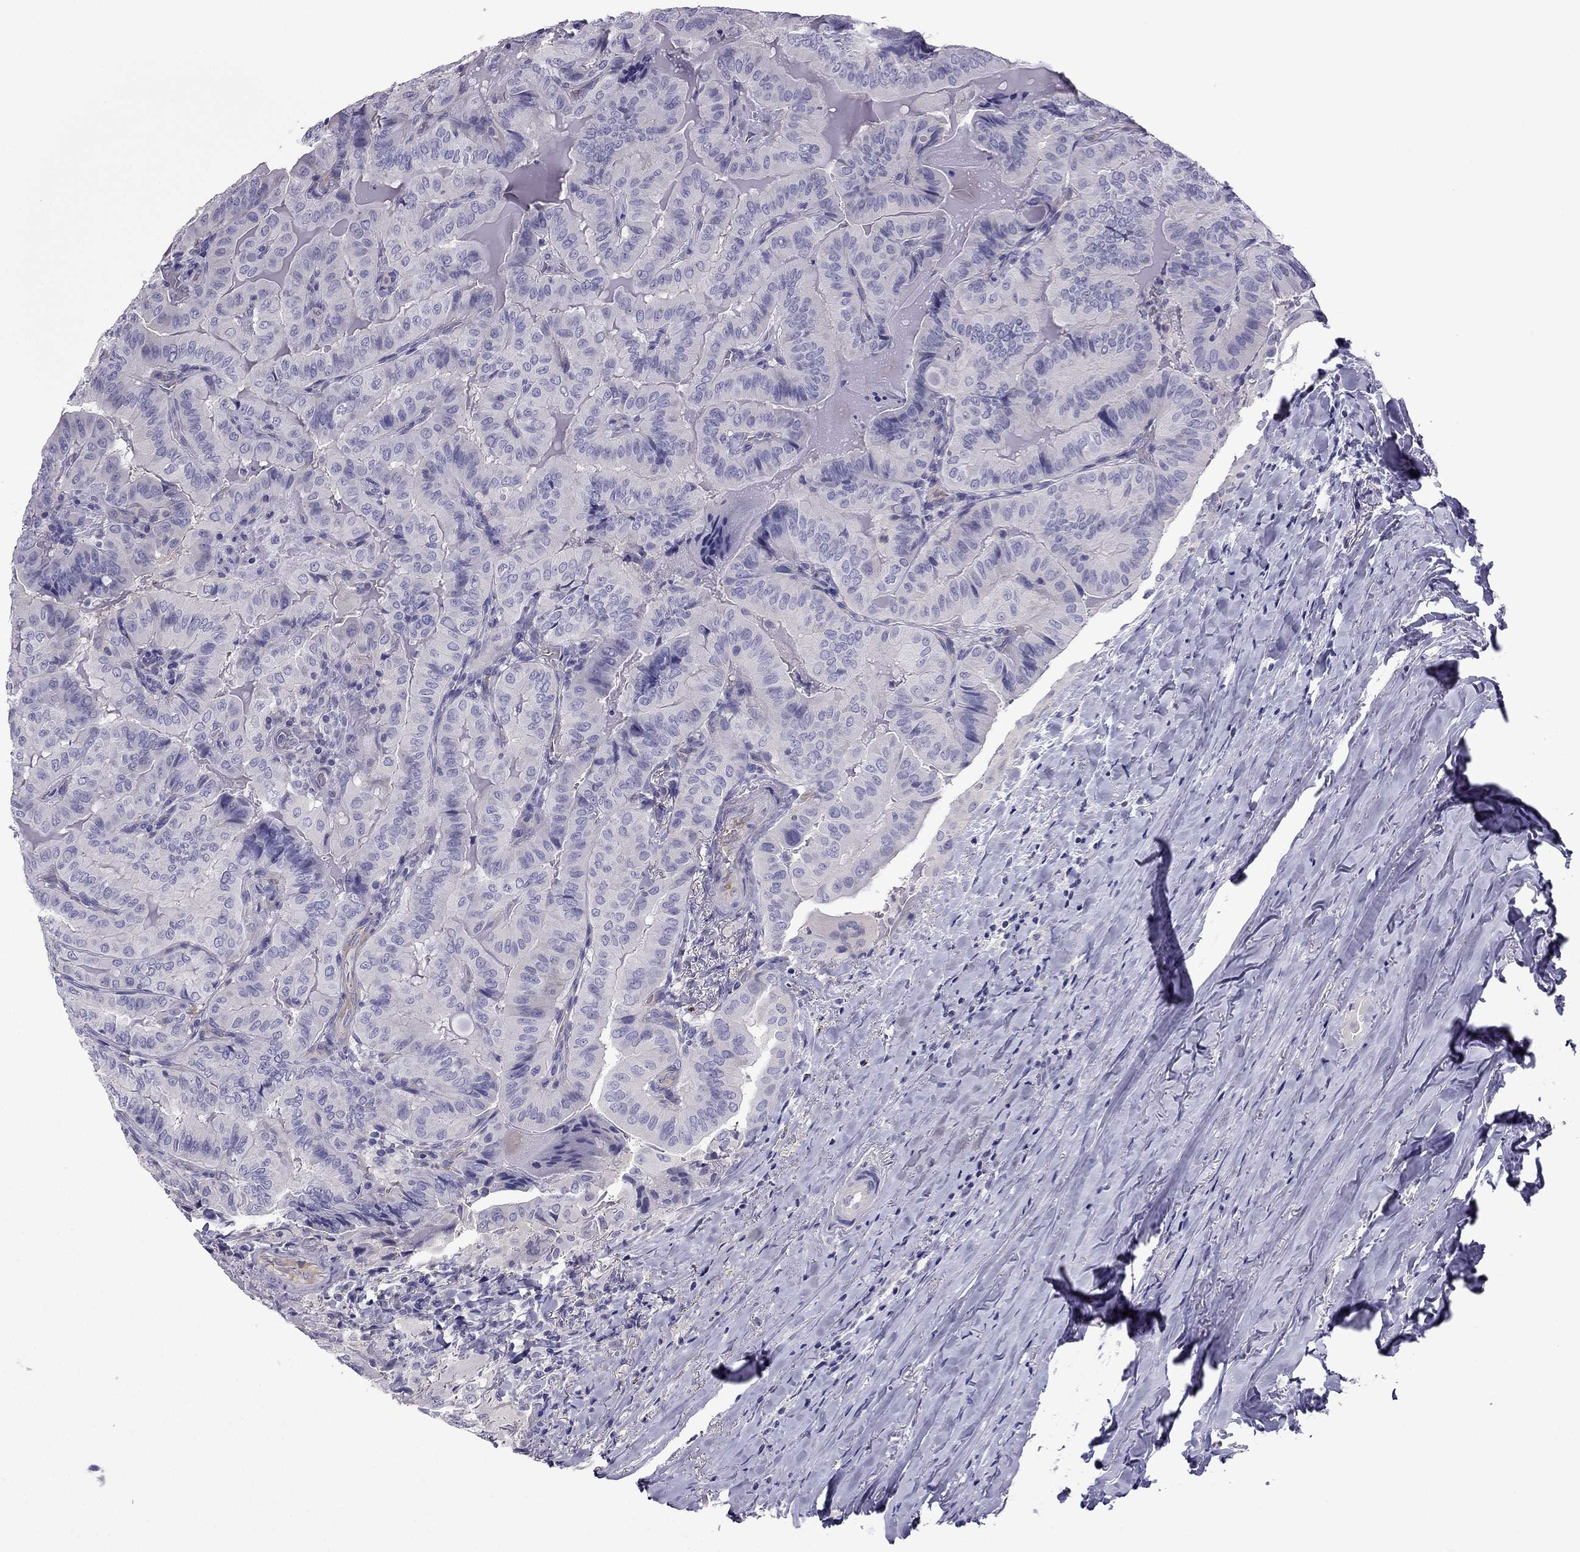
{"staining": {"intensity": "negative", "quantity": "none", "location": "none"}, "tissue": "thyroid cancer", "cell_type": "Tumor cells", "image_type": "cancer", "snomed": [{"axis": "morphology", "description": "Papillary adenocarcinoma, NOS"}, {"axis": "topography", "description": "Thyroid gland"}], "caption": "Immunohistochemical staining of thyroid papillary adenocarcinoma displays no significant staining in tumor cells.", "gene": "GJA8", "patient": {"sex": "female", "age": 68}}